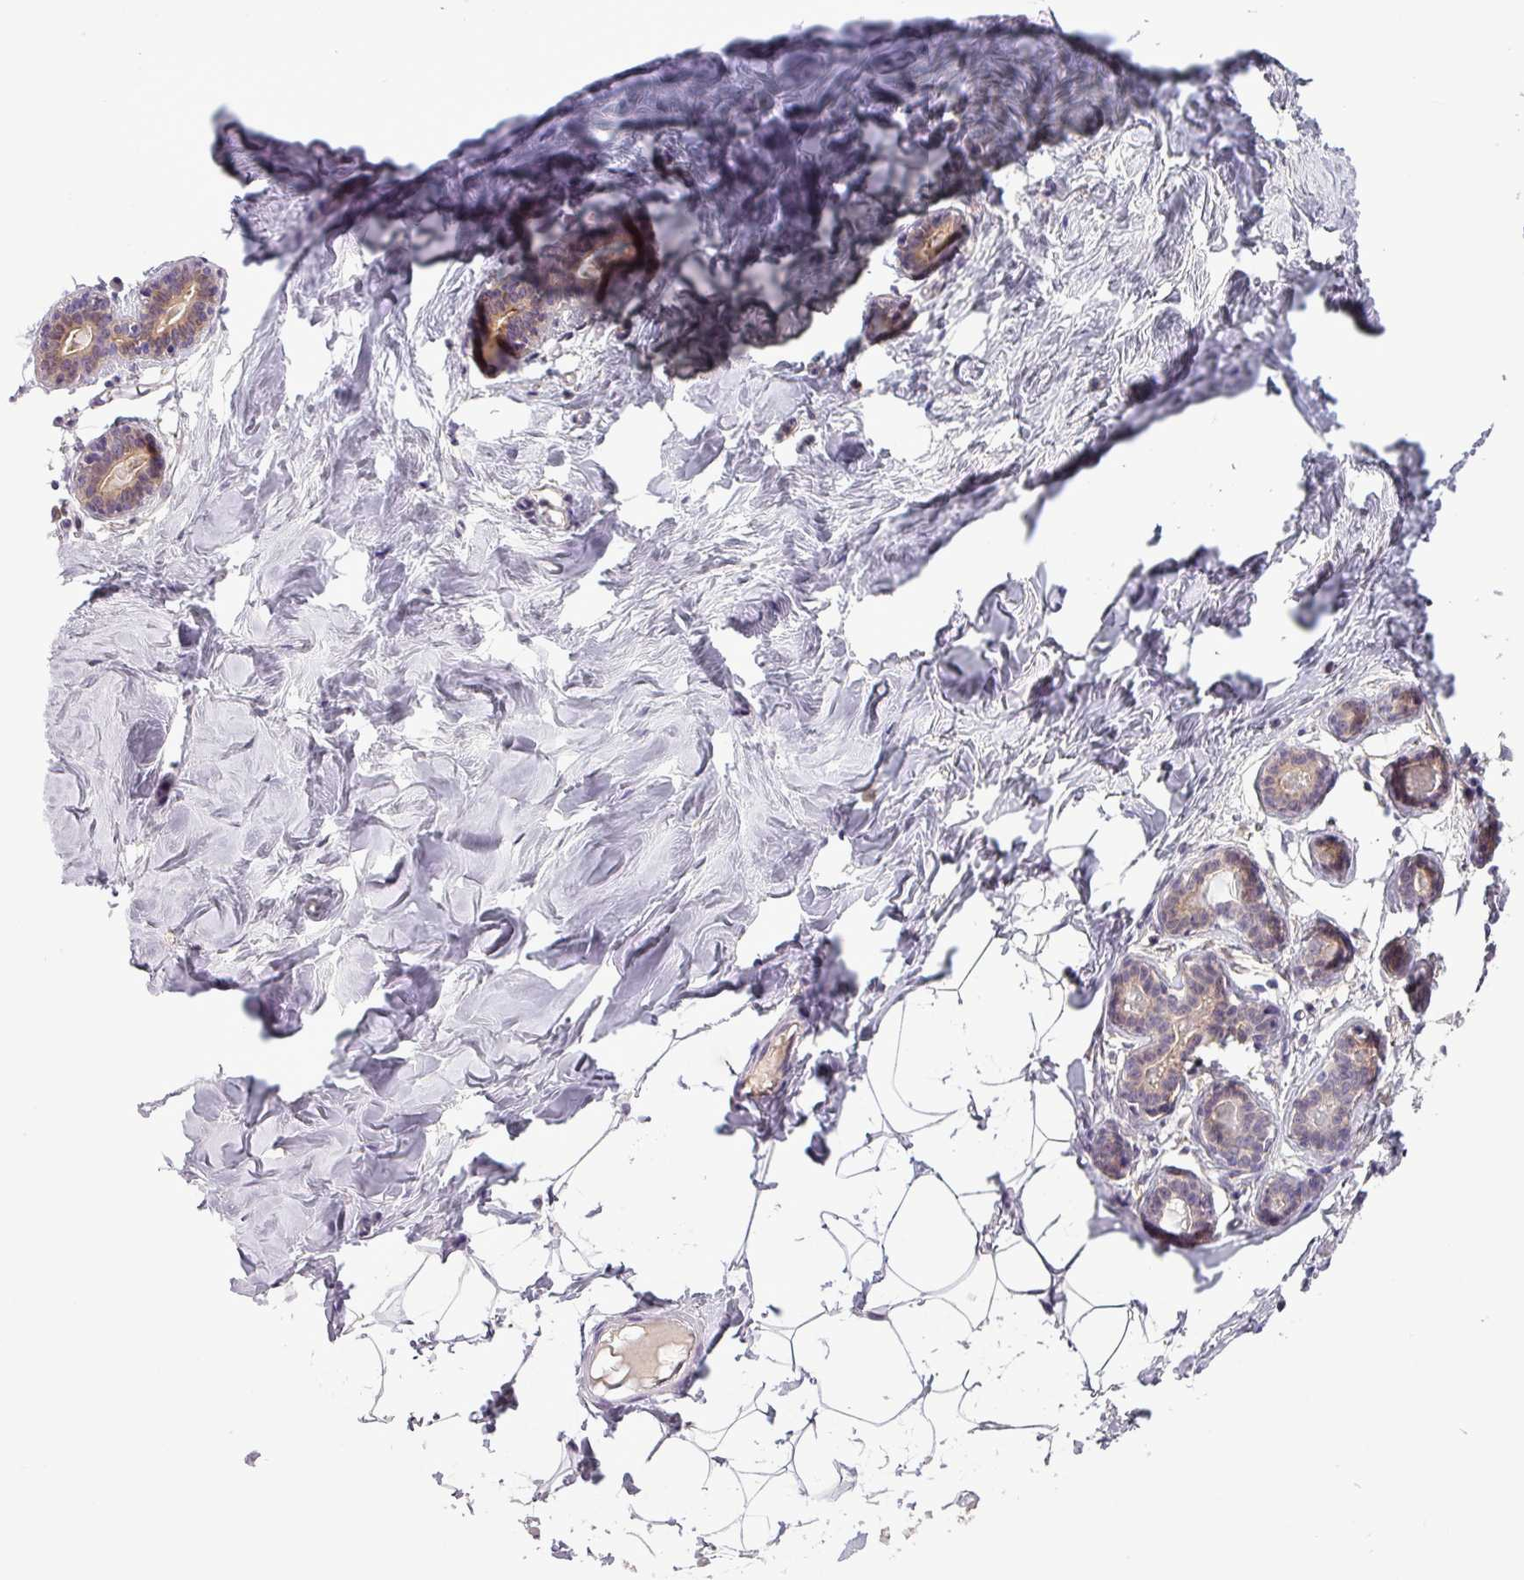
{"staining": {"intensity": "negative", "quantity": "none", "location": "none"}, "tissue": "breast", "cell_type": "Adipocytes", "image_type": "normal", "snomed": [{"axis": "morphology", "description": "Normal tissue, NOS"}, {"axis": "topography", "description": "Breast"}], "caption": "DAB (3,3'-diaminobenzidine) immunohistochemical staining of normal breast exhibits no significant staining in adipocytes. (DAB (3,3'-diaminobenzidine) immunohistochemistry visualized using brightfield microscopy, high magnification).", "gene": "TMEM62", "patient": {"sex": "female", "age": 23}}